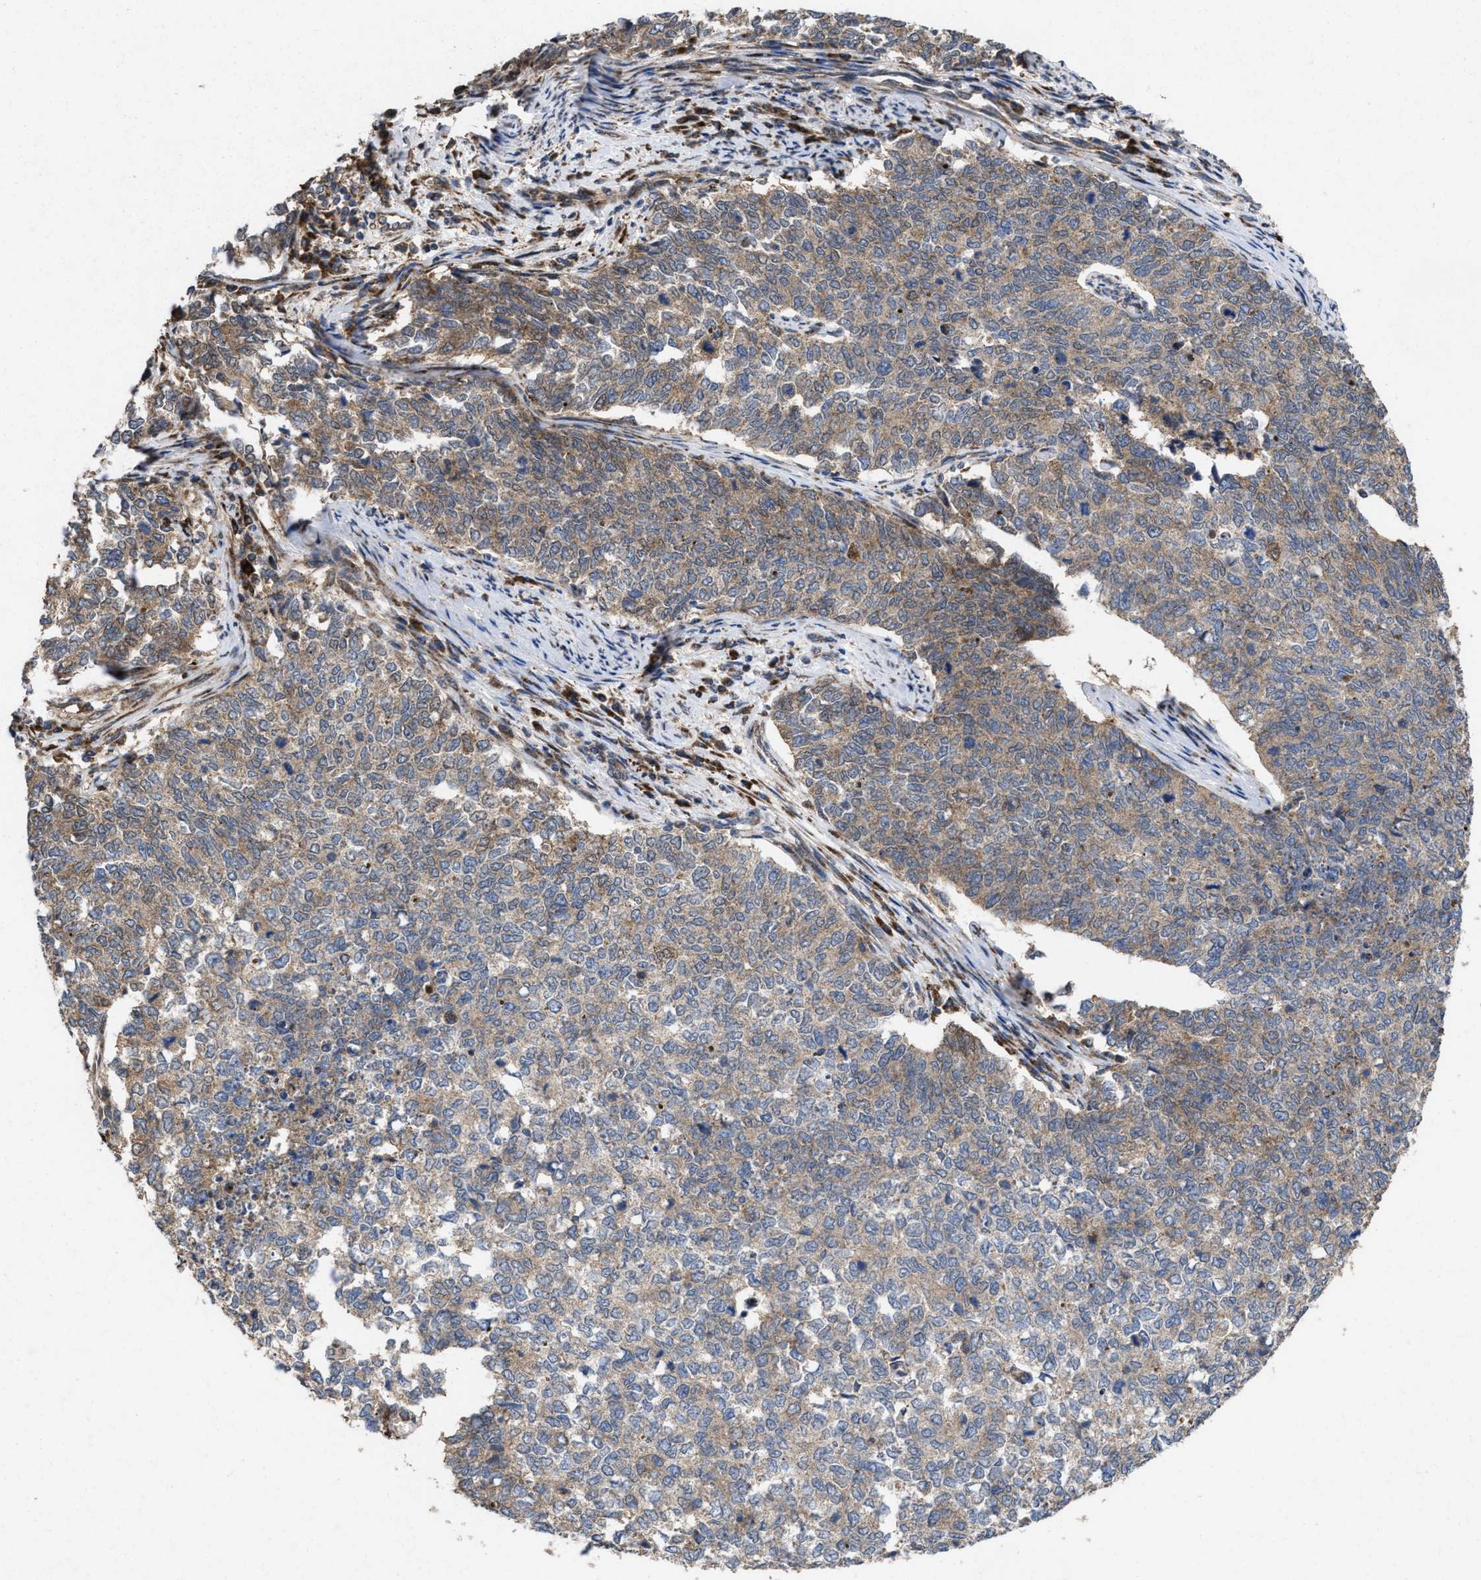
{"staining": {"intensity": "weak", "quantity": "25%-75%", "location": "cytoplasmic/membranous"}, "tissue": "cervical cancer", "cell_type": "Tumor cells", "image_type": "cancer", "snomed": [{"axis": "morphology", "description": "Squamous cell carcinoma, NOS"}, {"axis": "topography", "description": "Cervix"}], "caption": "An immunohistochemistry (IHC) histopathology image of tumor tissue is shown. Protein staining in brown labels weak cytoplasmic/membranous positivity in squamous cell carcinoma (cervical) within tumor cells. (IHC, brightfield microscopy, high magnification).", "gene": "MSI2", "patient": {"sex": "female", "age": 63}}